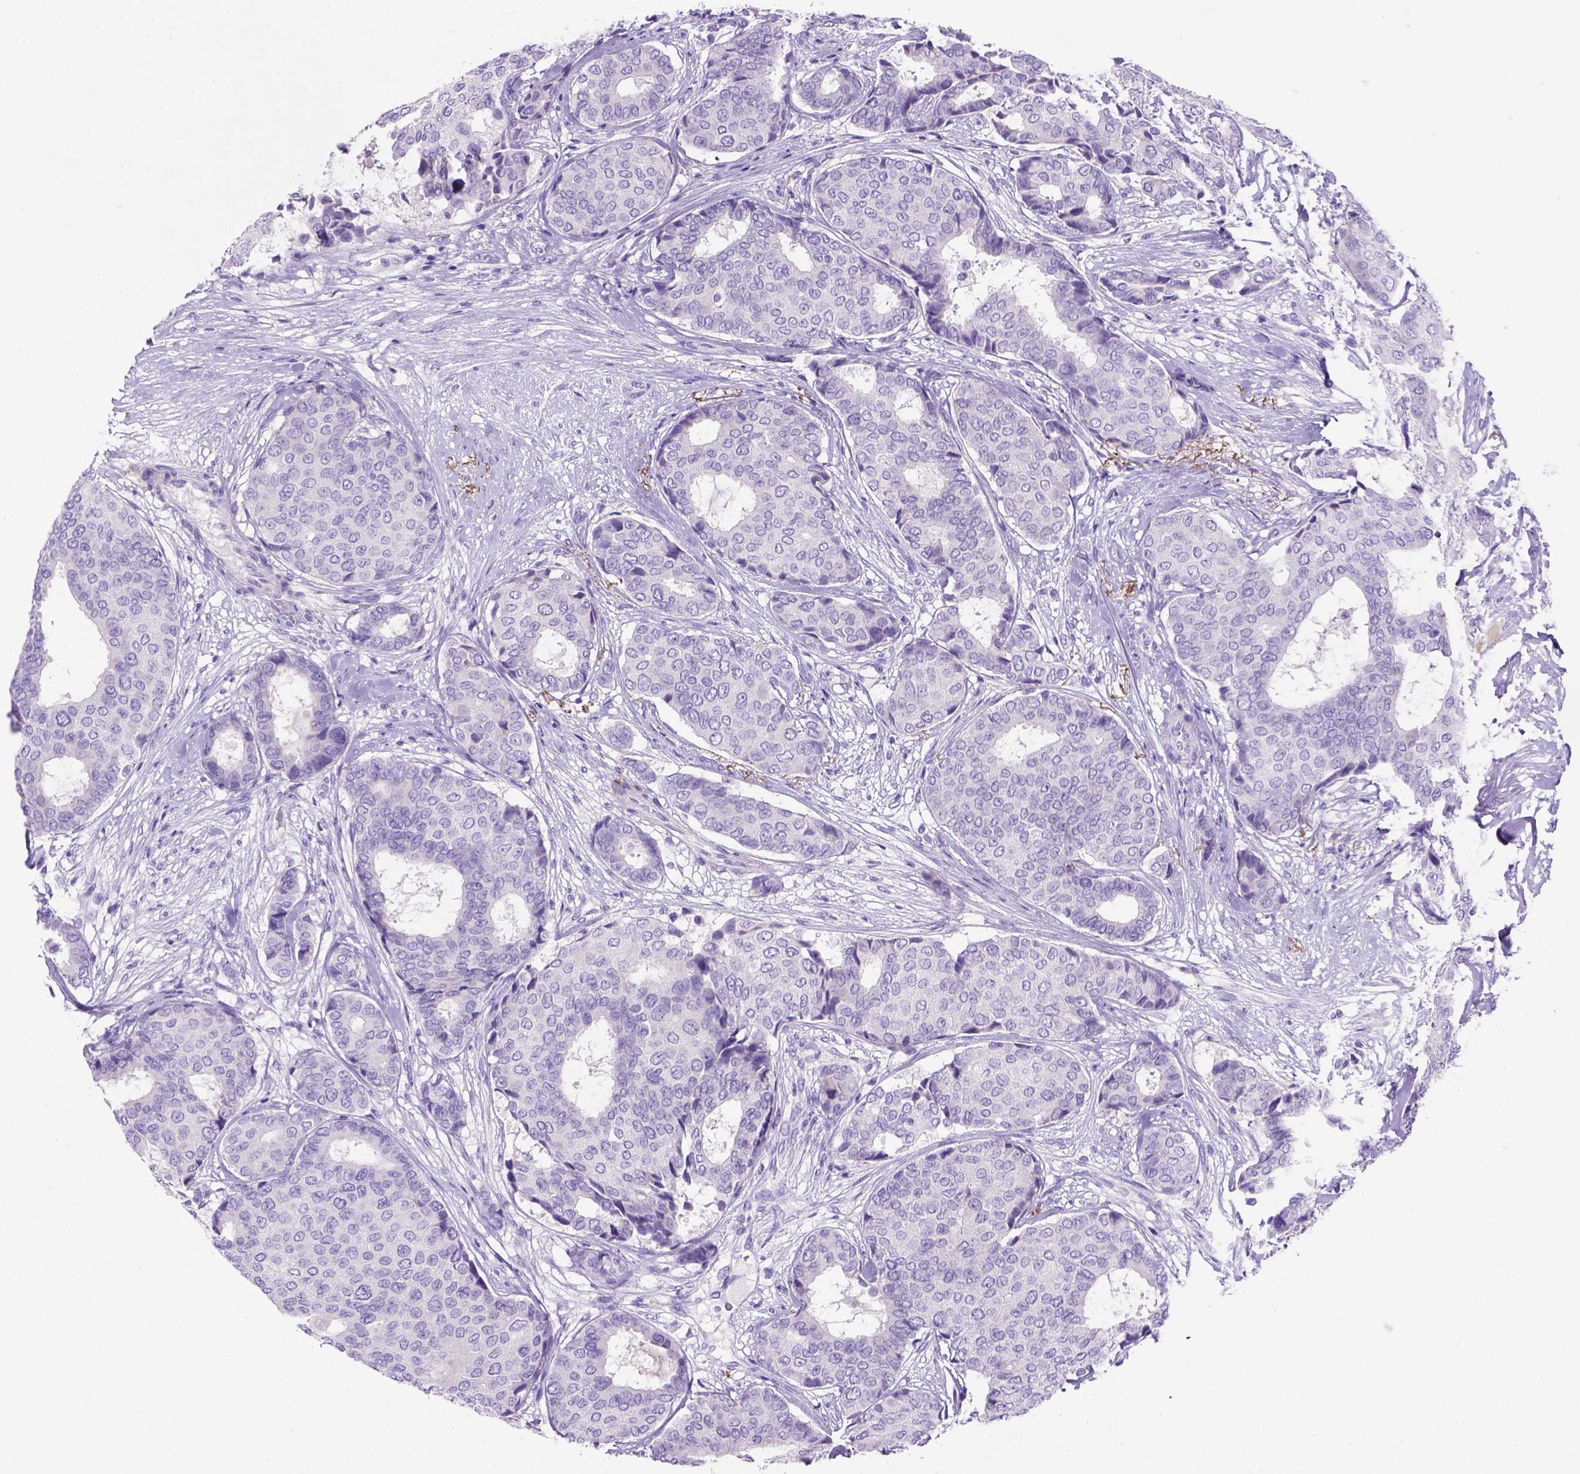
{"staining": {"intensity": "negative", "quantity": "none", "location": "none"}, "tissue": "breast cancer", "cell_type": "Tumor cells", "image_type": "cancer", "snomed": [{"axis": "morphology", "description": "Duct carcinoma"}, {"axis": "topography", "description": "Breast"}], "caption": "Tumor cells are negative for brown protein staining in breast cancer.", "gene": "SIRPD", "patient": {"sex": "female", "age": 75}}